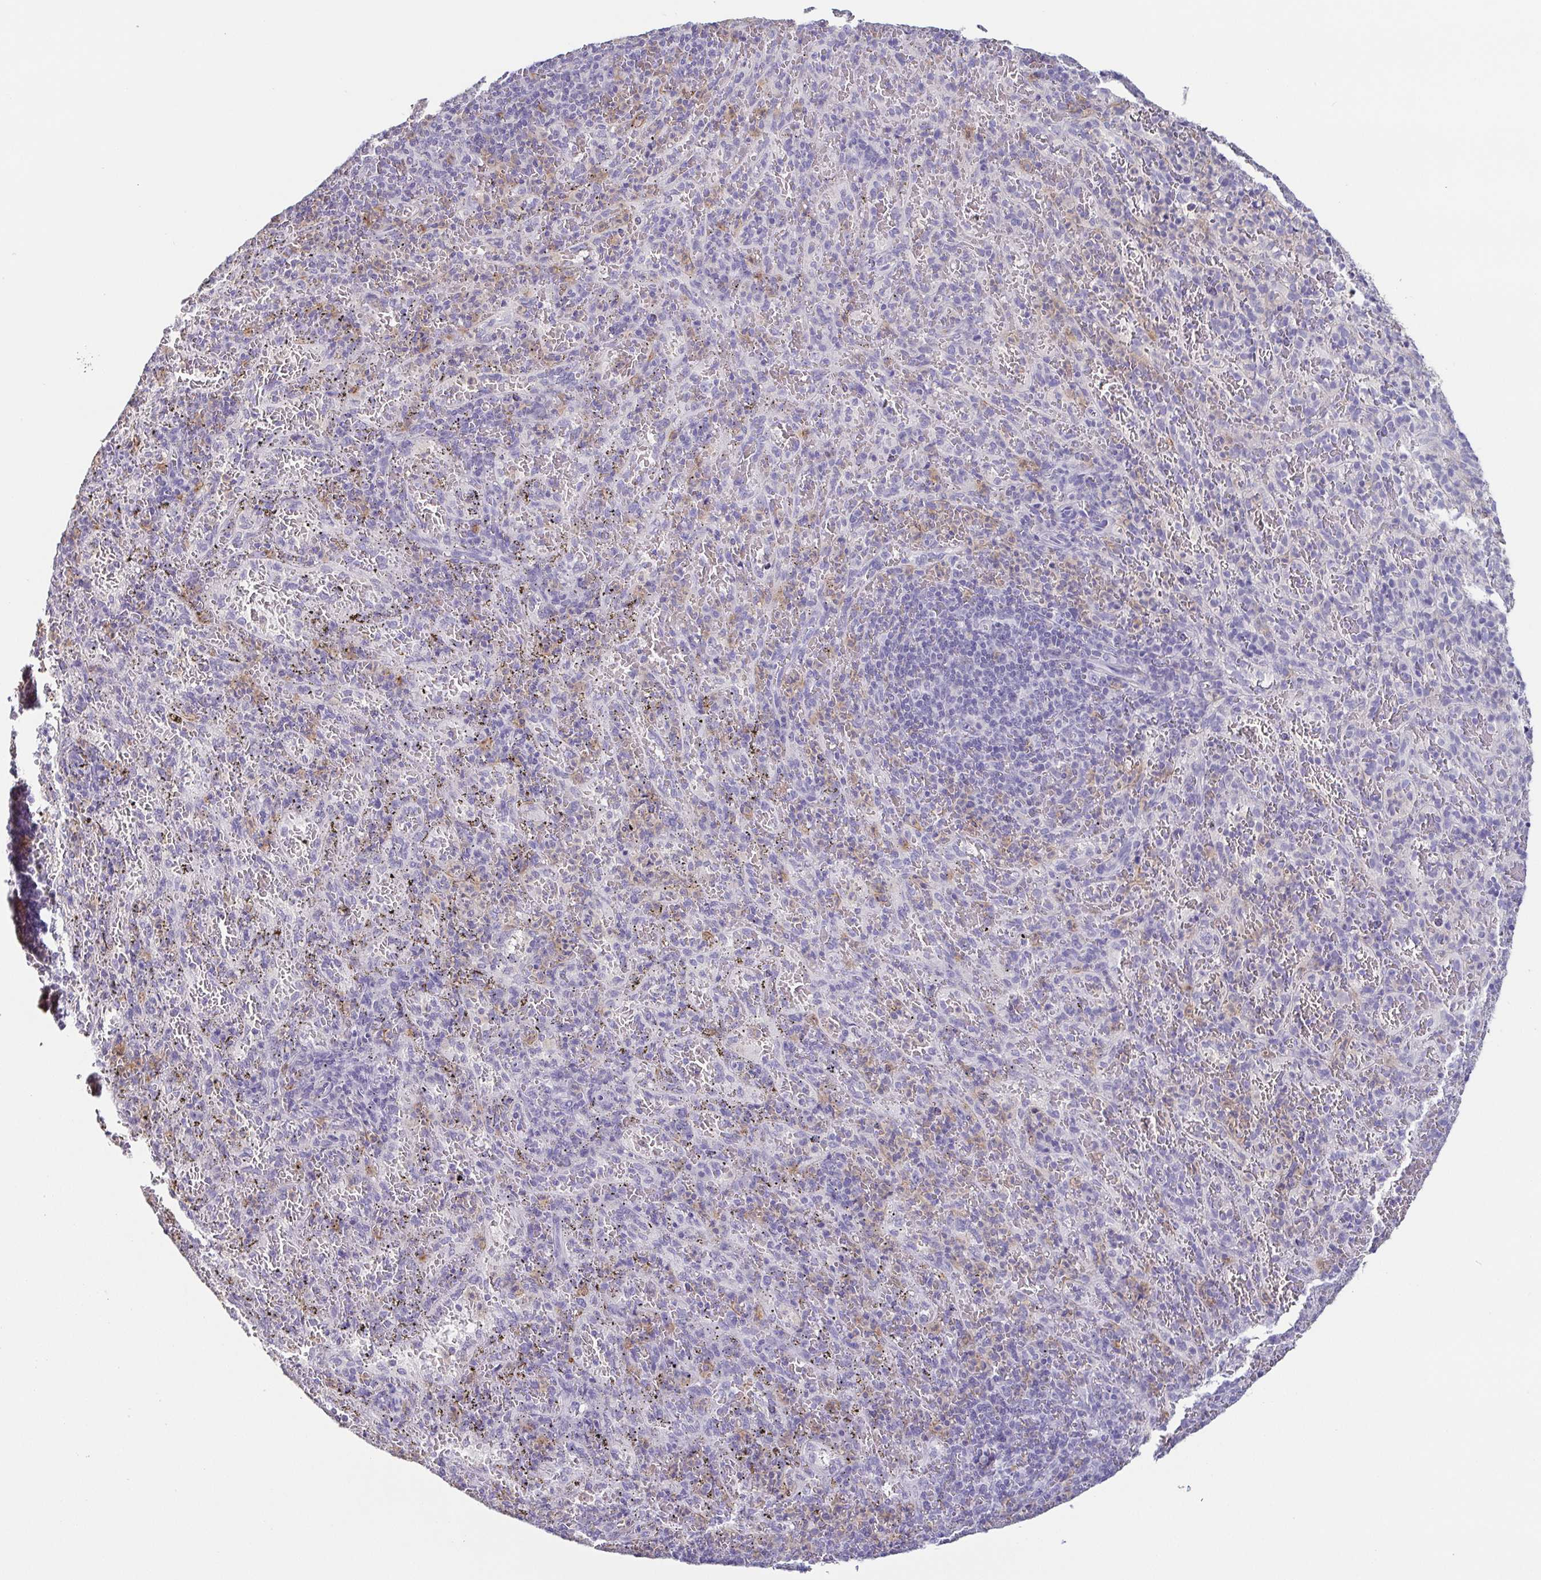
{"staining": {"intensity": "negative", "quantity": "none", "location": "none"}, "tissue": "spleen", "cell_type": "Cells in red pulp", "image_type": "normal", "snomed": [{"axis": "morphology", "description": "Normal tissue, NOS"}, {"axis": "topography", "description": "Spleen"}], "caption": "High power microscopy micrograph of an immunohistochemistry histopathology image of unremarkable spleen, revealing no significant positivity in cells in red pulp.", "gene": "BPIFA2", "patient": {"sex": "male", "age": 57}}